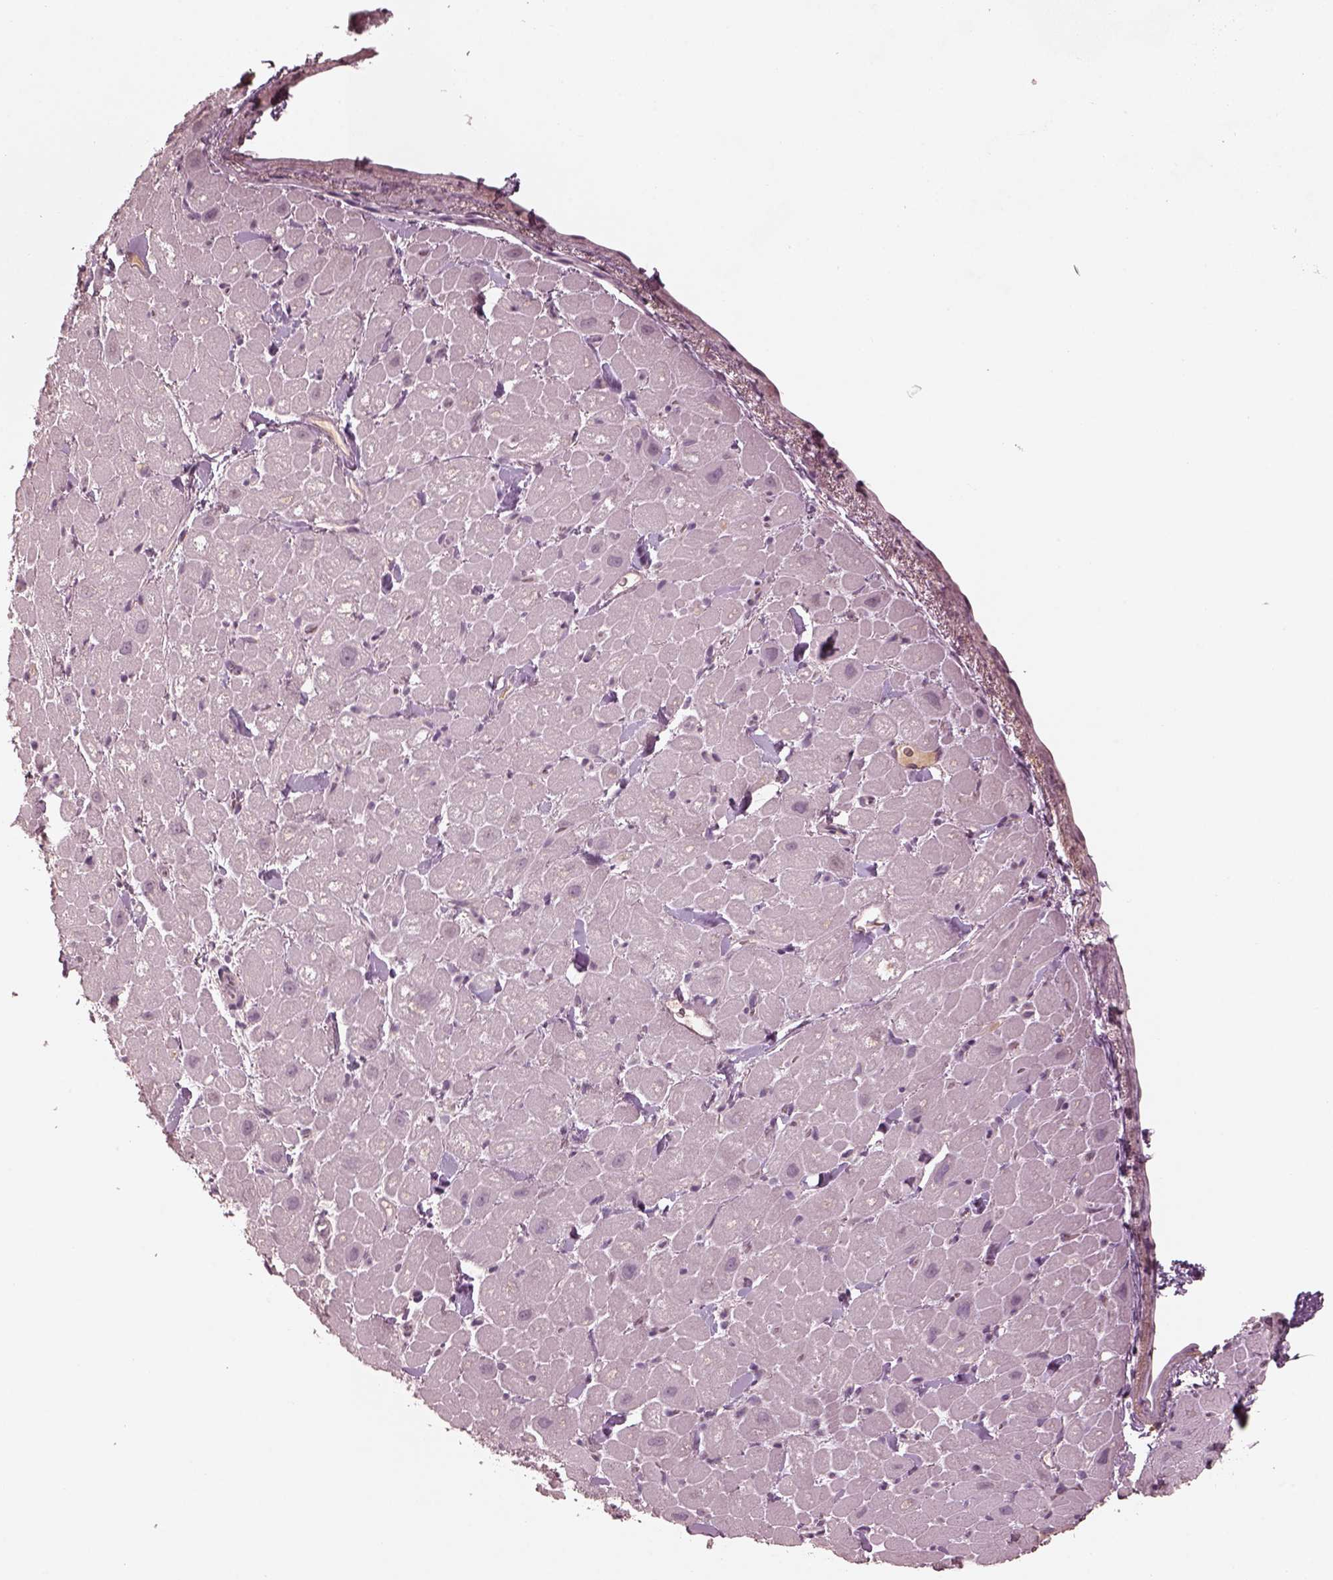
{"staining": {"intensity": "negative", "quantity": "none", "location": "none"}, "tissue": "heart muscle", "cell_type": "Cardiomyocytes", "image_type": "normal", "snomed": [{"axis": "morphology", "description": "Normal tissue, NOS"}, {"axis": "topography", "description": "Heart"}], "caption": "Immunohistochemical staining of benign human heart muscle displays no significant positivity in cardiomyocytes. (Immunohistochemistry (ihc), brightfield microscopy, high magnification).", "gene": "VWA5B1", "patient": {"sex": "male", "age": 60}}